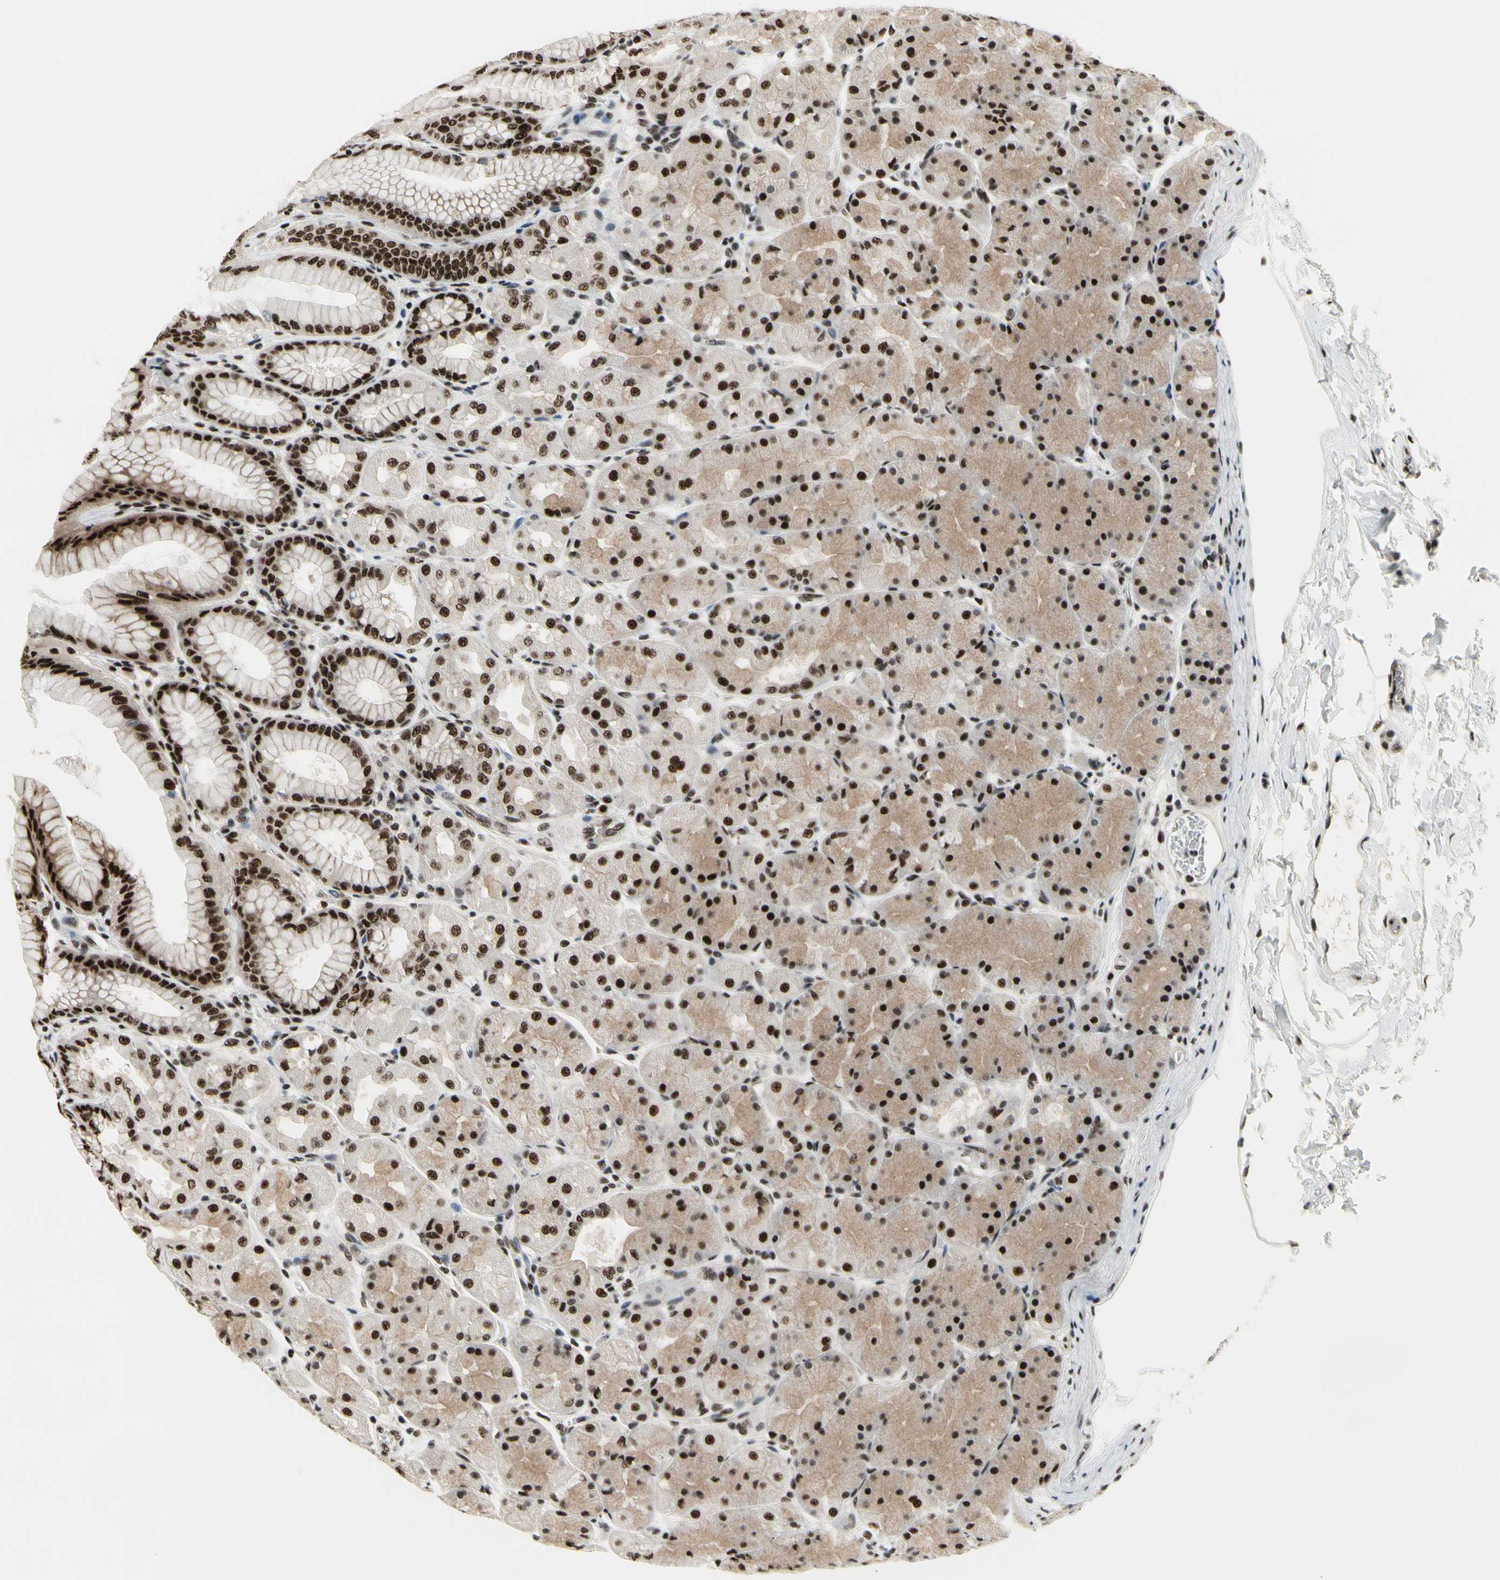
{"staining": {"intensity": "strong", "quantity": ">75%", "location": "cytoplasmic/membranous,nuclear"}, "tissue": "stomach", "cell_type": "Glandular cells", "image_type": "normal", "snomed": [{"axis": "morphology", "description": "Normal tissue, NOS"}, {"axis": "topography", "description": "Stomach, upper"}], "caption": "Brown immunohistochemical staining in normal stomach displays strong cytoplasmic/membranous,nuclear positivity in about >75% of glandular cells.", "gene": "SRSF11", "patient": {"sex": "female", "age": 56}}